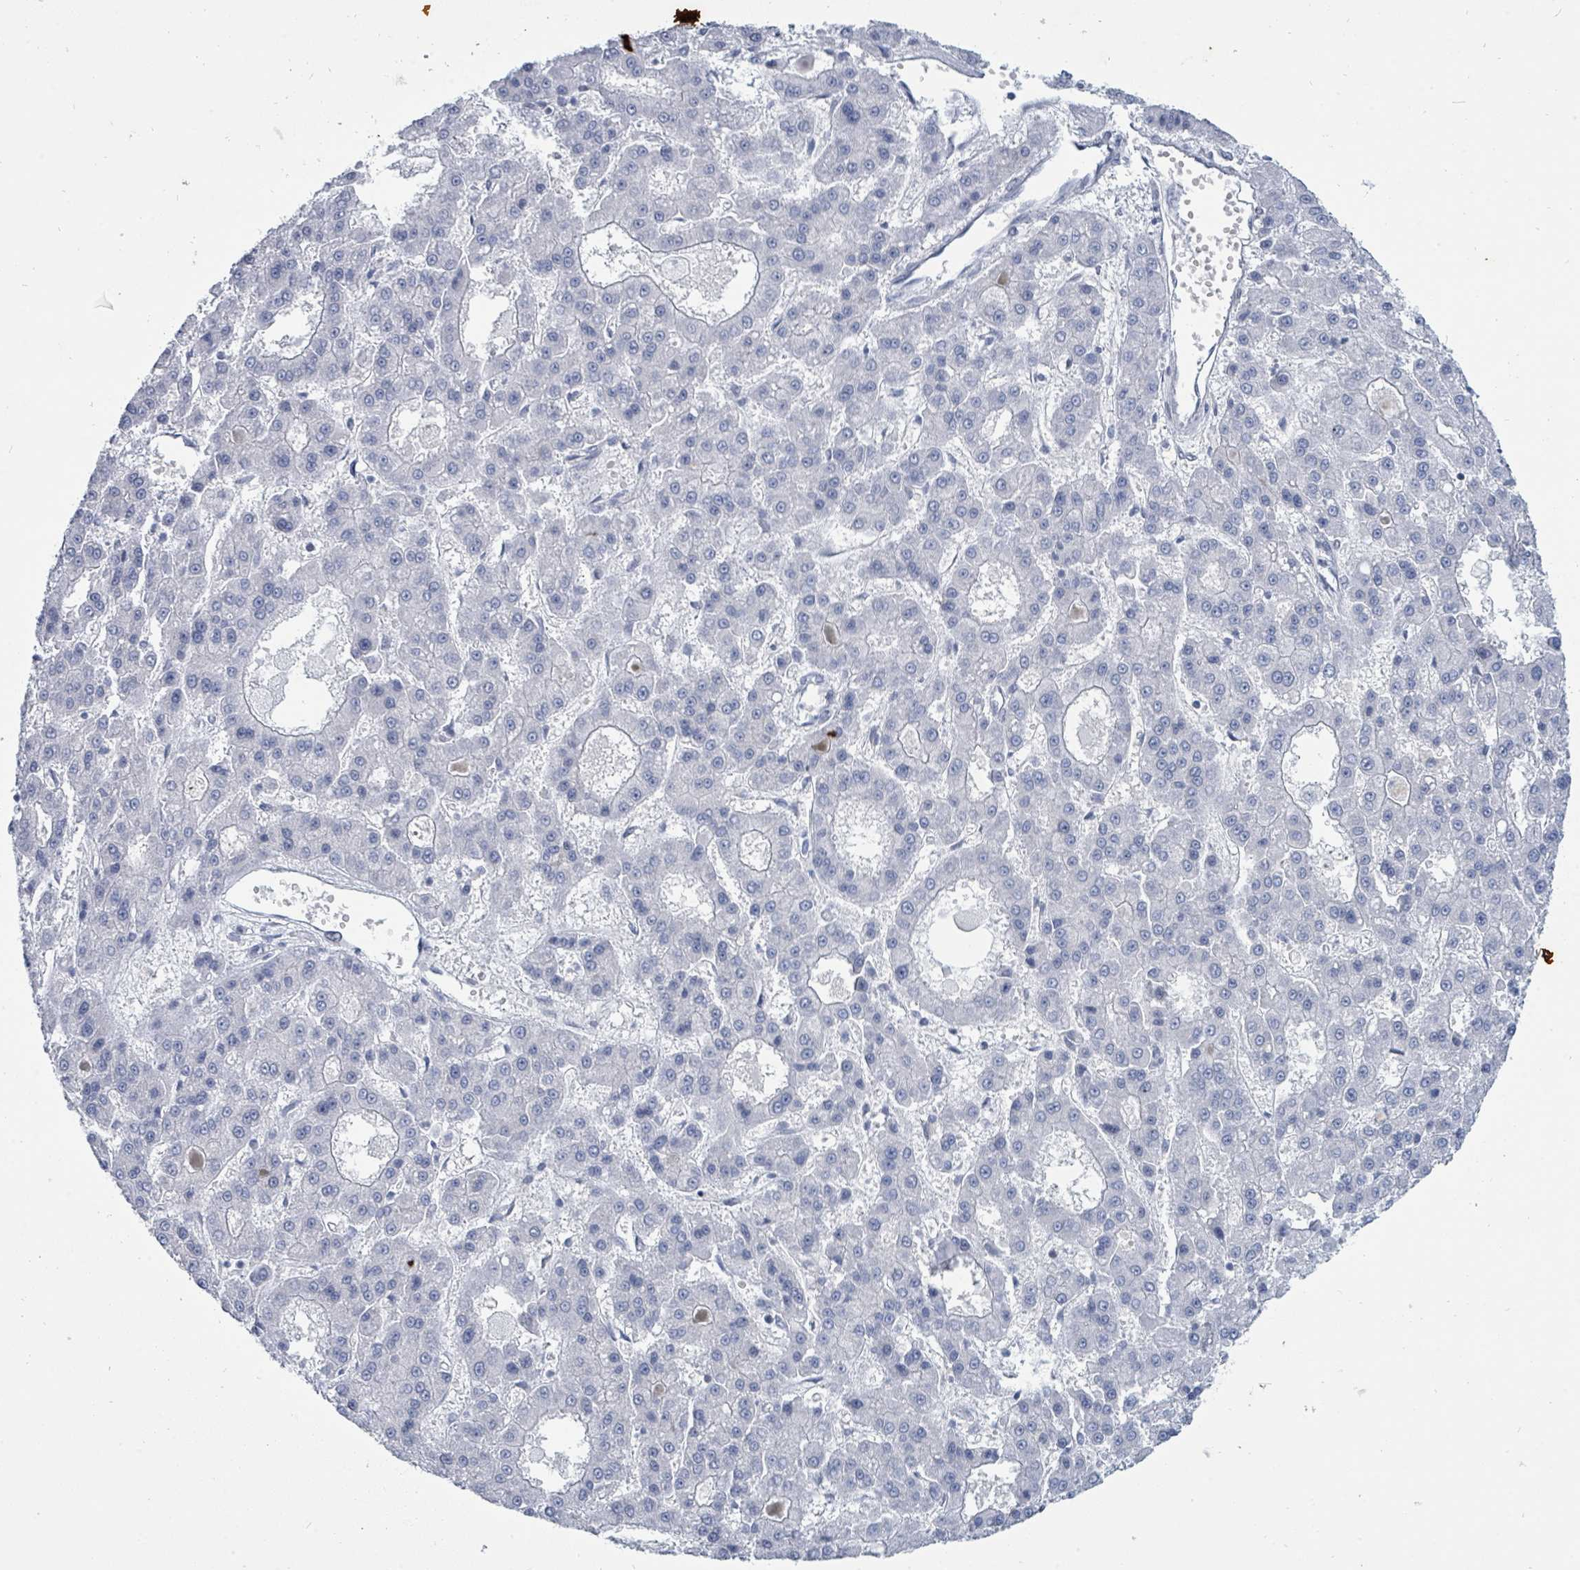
{"staining": {"intensity": "negative", "quantity": "none", "location": "none"}, "tissue": "liver cancer", "cell_type": "Tumor cells", "image_type": "cancer", "snomed": [{"axis": "morphology", "description": "Carcinoma, Hepatocellular, NOS"}, {"axis": "topography", "description": "Liver"}], "caption": "This is a photomicrograph of immunohistochemistry (IHC) staining of liver cancer (hepatocellular carcinoma), which shows no expression in tumor cells.", "gene": "SUMO4", "patient": {"sex": "male", "age": 70}}